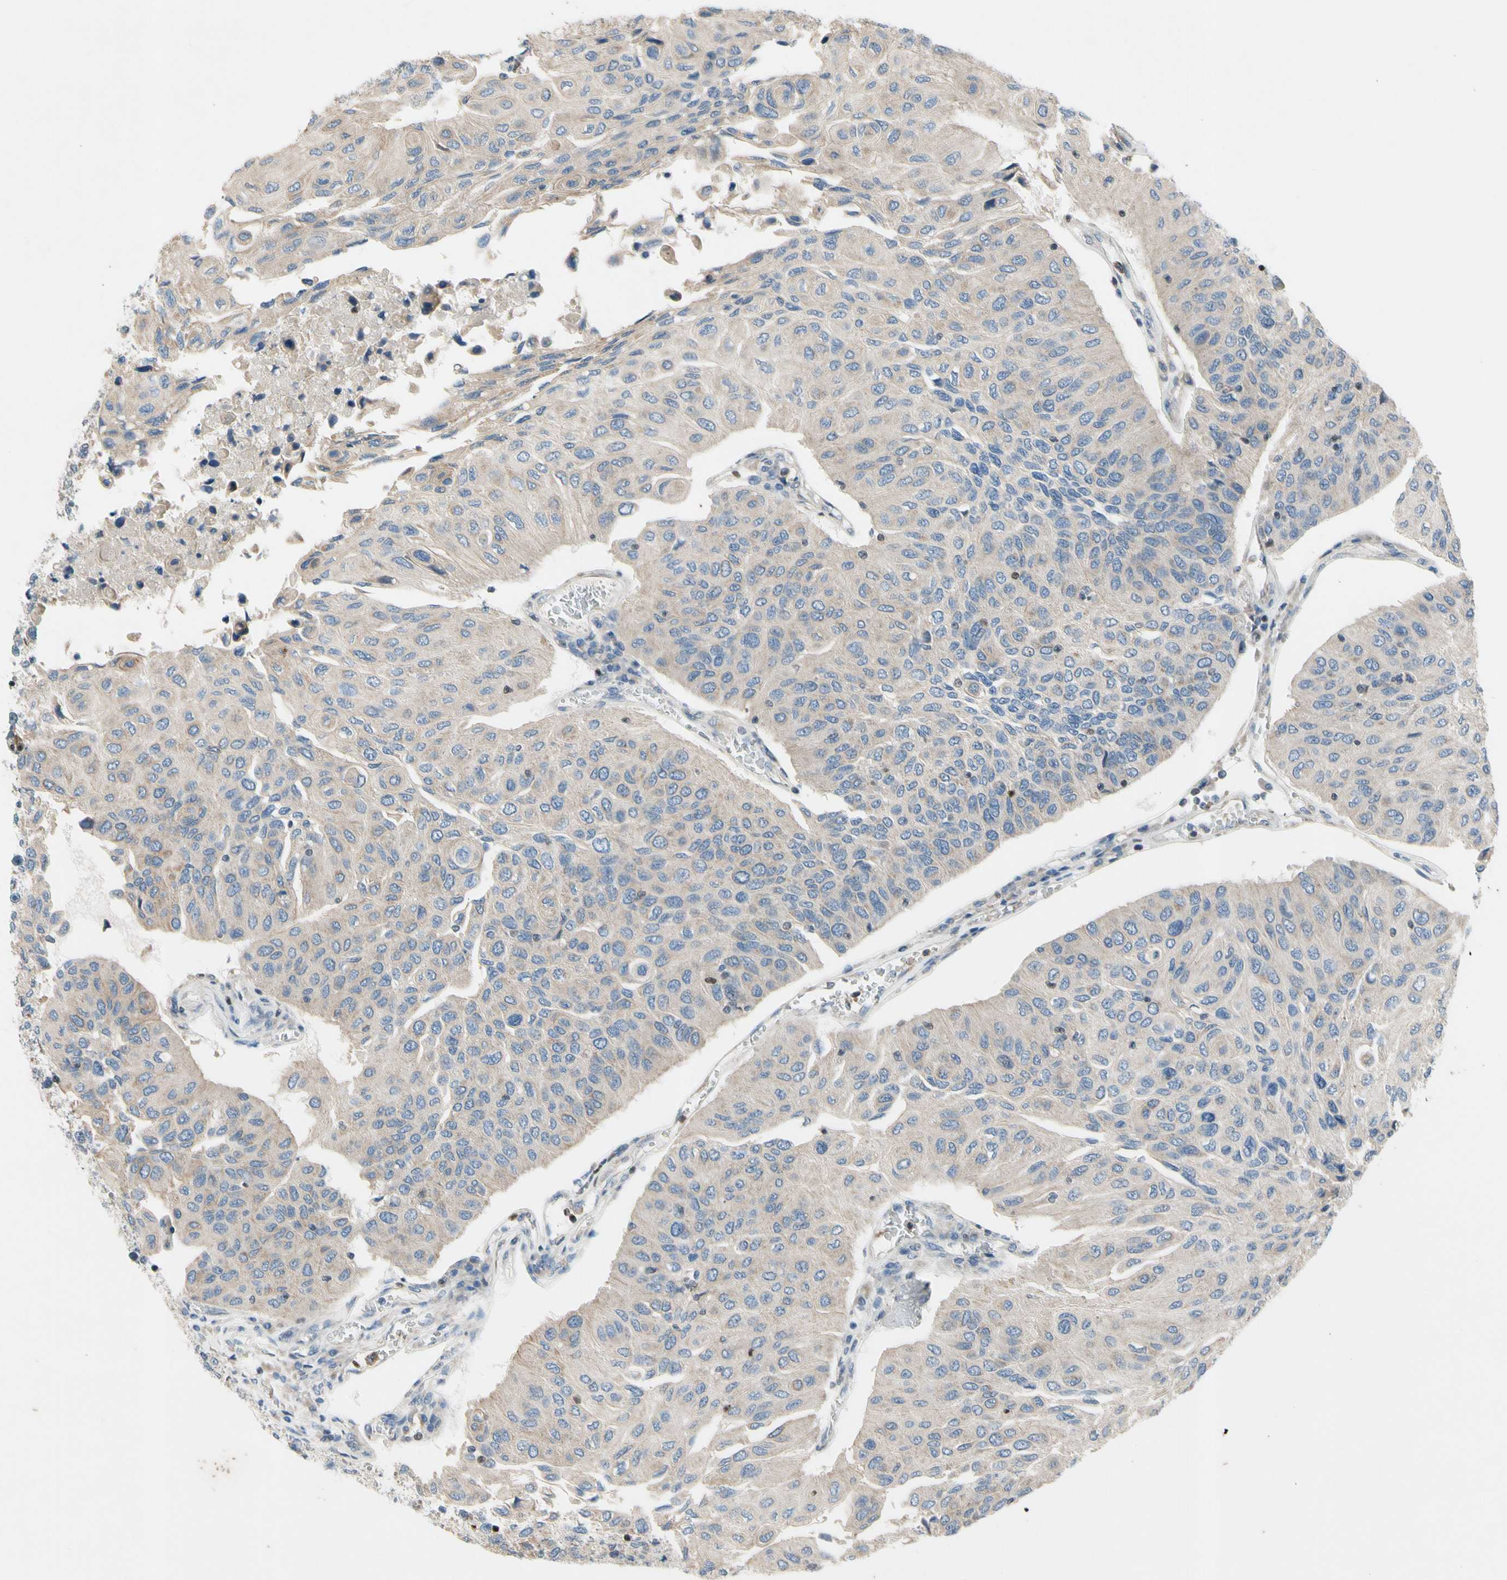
{"staining": {"intensity": "weak", "quantity": "25%-75%", "location": "cytoplasmic/membranous"}, "tissue": "urothelial cancer", "cell_type": "Tumor cells", "image_type": "cancer", "snomed": [{"axis": "morphology", "description": "Urothelial carcinoma, High grade"}, {"axis": "topography", "description": "Urinary bladder"}], "caption": "Immunohistochemistry (IHC) histopathology image of neoplastic tissue: urothelial carcinoma (high-grade) stained using immunohistochemistry displays low levels of weak protein expression localized specifically in the cytoplasmic/membranous of tumor cells, appearing as a cytoplasmic/membranous brown color.", "gene": "TBX21", "patient": {"sex": "male", "age": 66}}